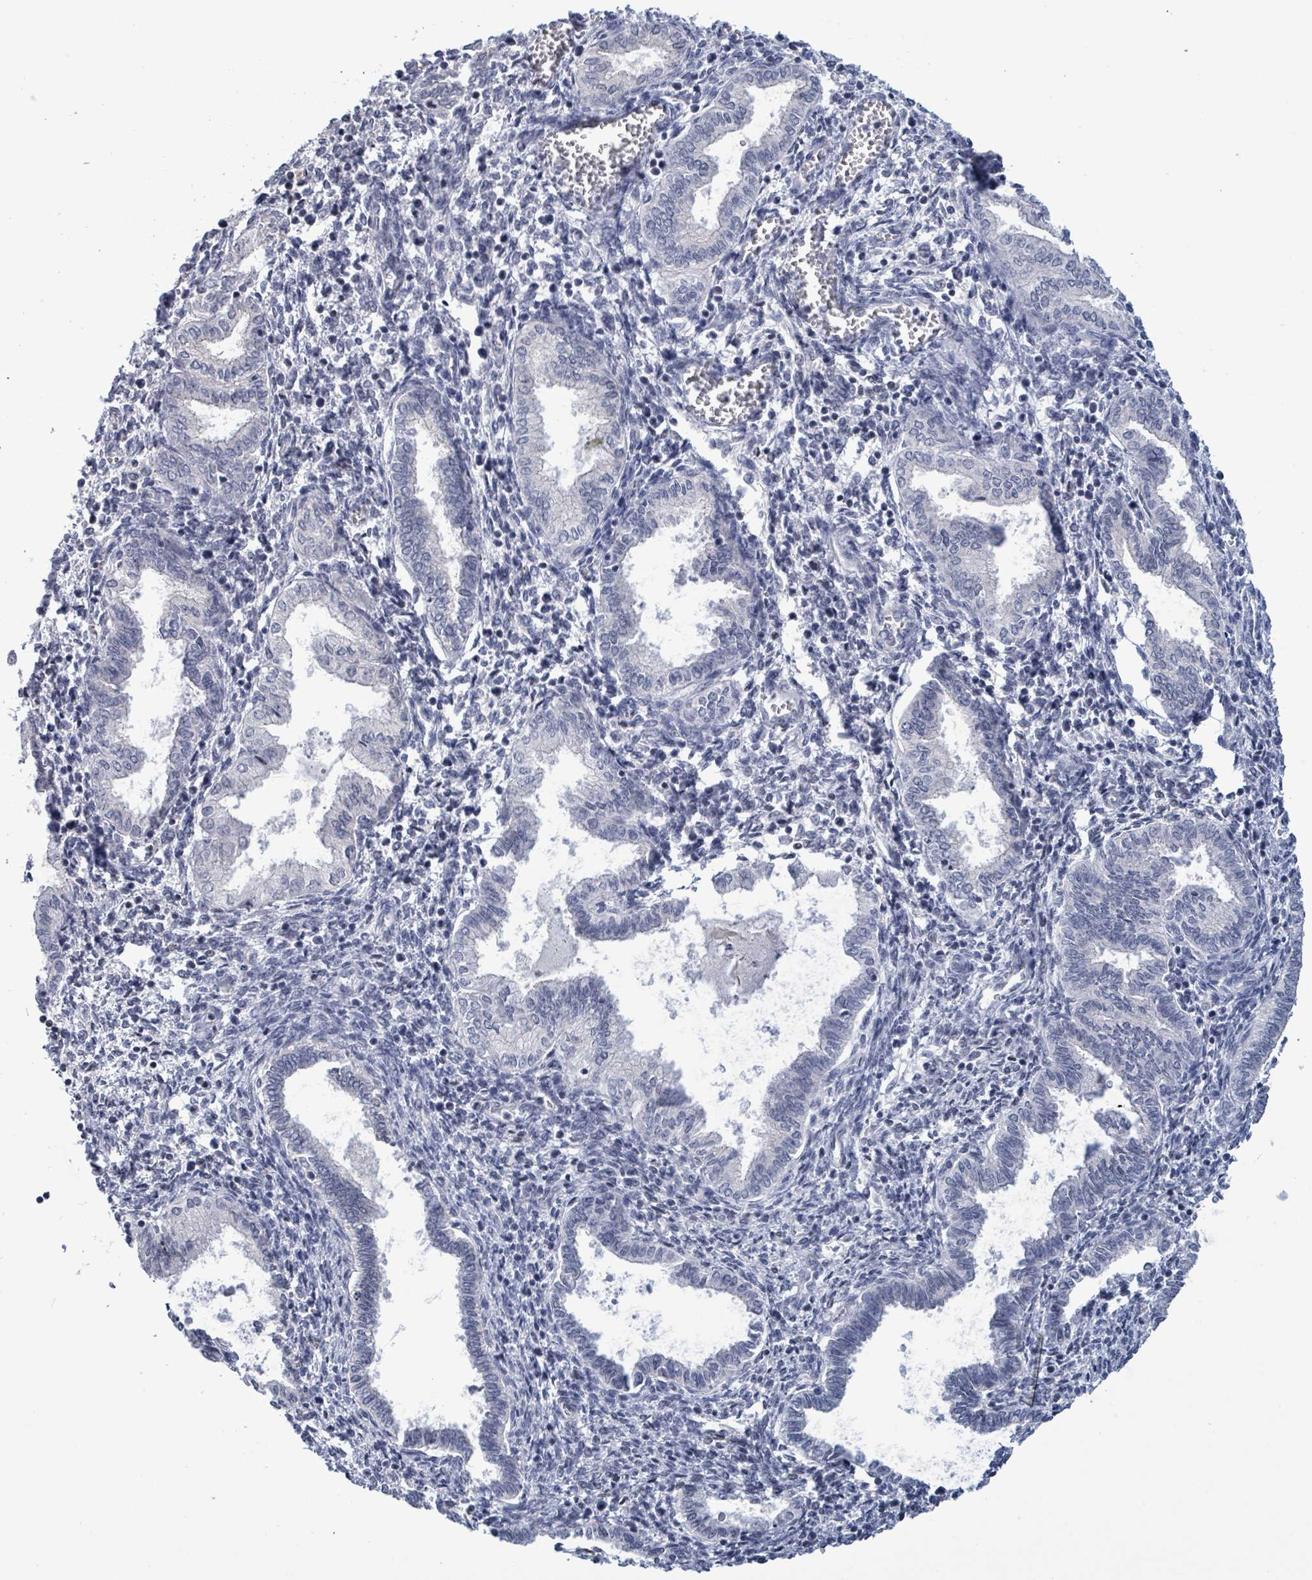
{"staining": {"intensity": "negative", "quantity": "none", "location": "none"}, "tissue": "endometrium", "cell_type": "Cells in endometrial stroma", "image_type": "normal", "snomed": [{"axis": "morphology", "description": "Normal tissue, NOS"}, {"axis": "topography", "description": "Endometrium"}], "caption": "DAB immunohistochemical staining of normal endometrium demonstrates no significant expression in cells in endometrial stroma.", "gene": "NTN3", "patient": {"sex": "female", "age": 37}}